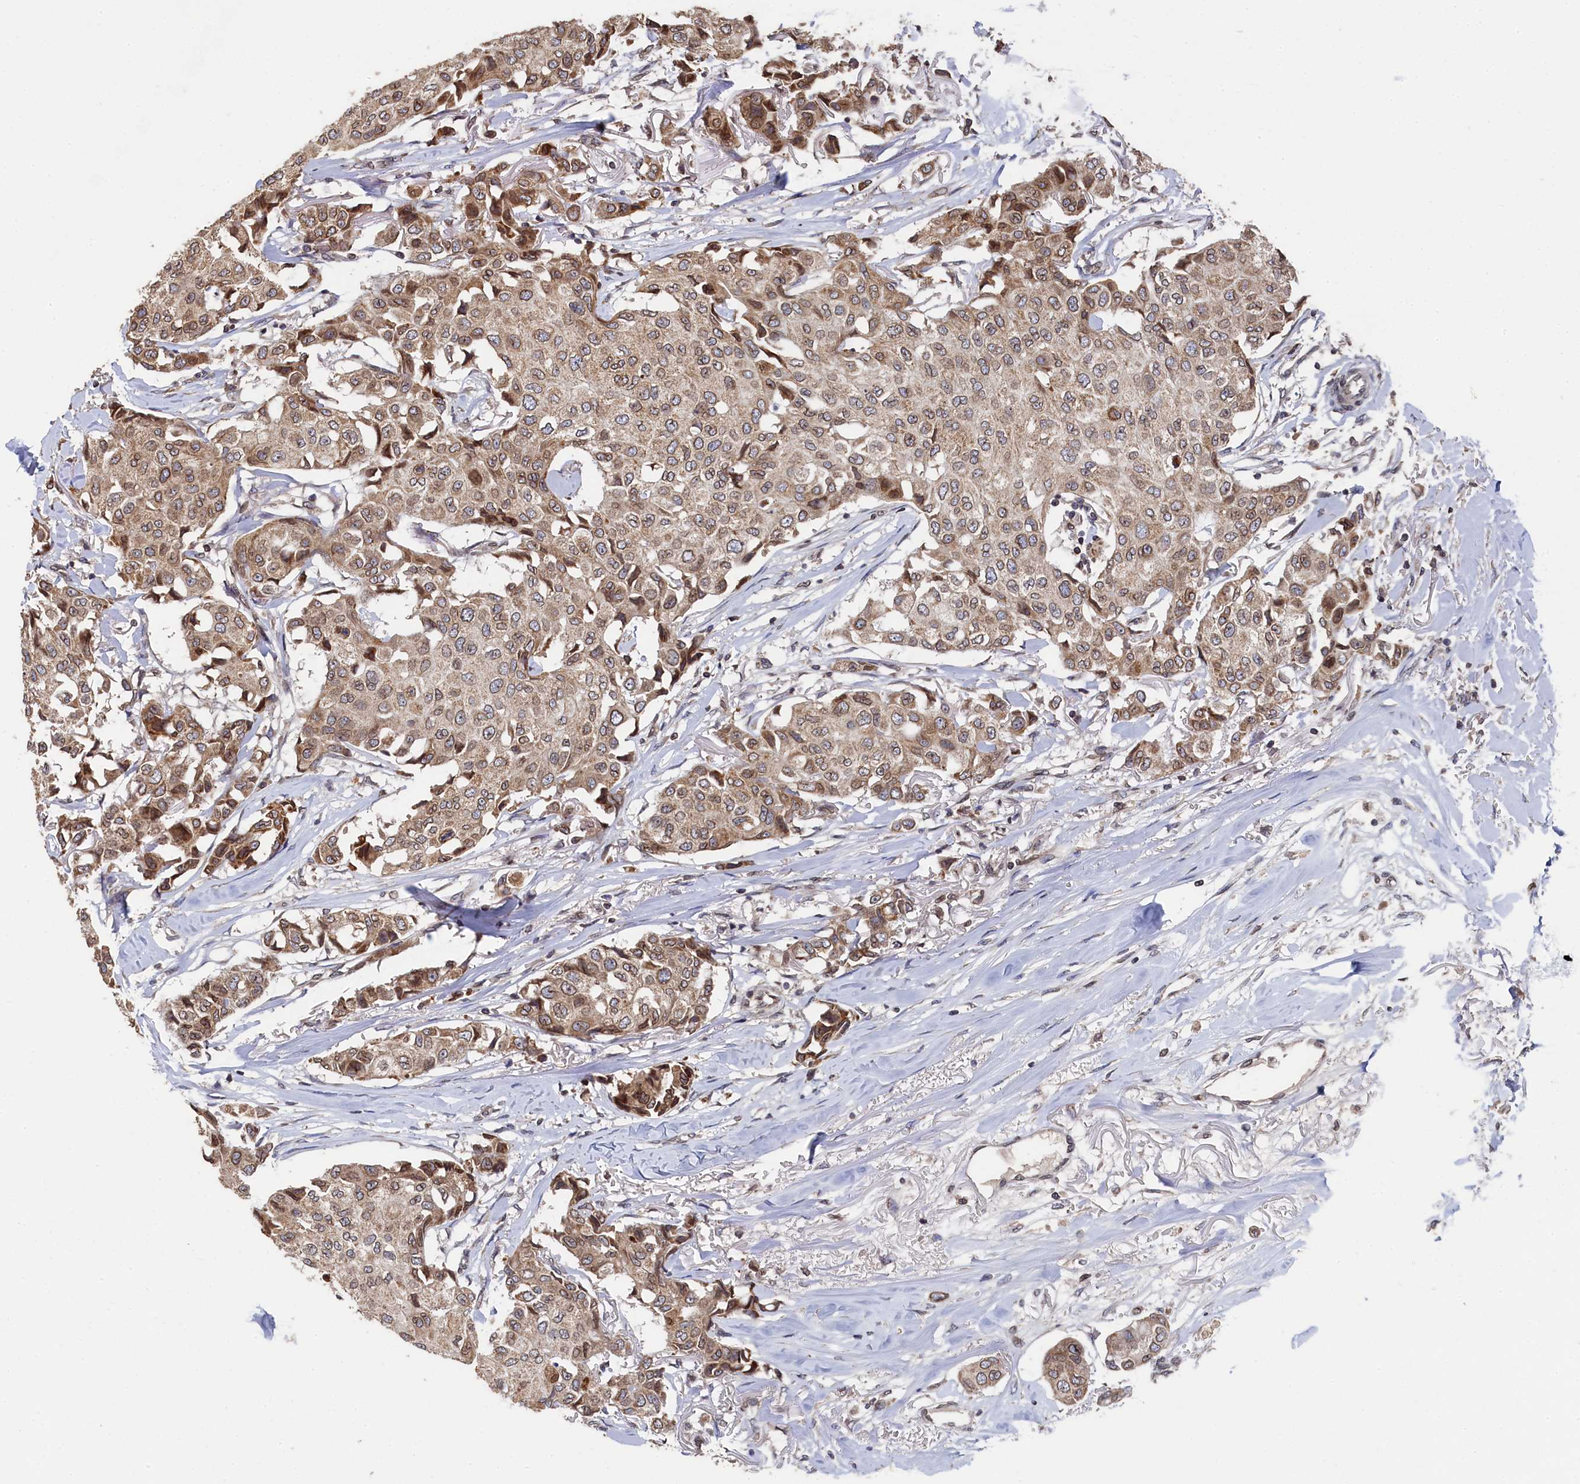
{"staining": {"intensity": "moderate", "quantity": ">75%", "location": "cytoplasmic/membranous,nuclear"}, "tissue": "breast cancer", "cell_type": "Tumor cells", "image_type": "cancer", "snomed": [{"axis": "morphology", "description": "Duct carcinoma"}, {"axis": "topography", "description": "Breast"}], "caption": "Tumor cells show medium levels of moderate cytoplasmic/membranous and nuclear expression in about >75% of cells in human breast intraductal carcinoma.", "gene": "ANKEF1", "patient": {"sex": "female", "age": 80}}